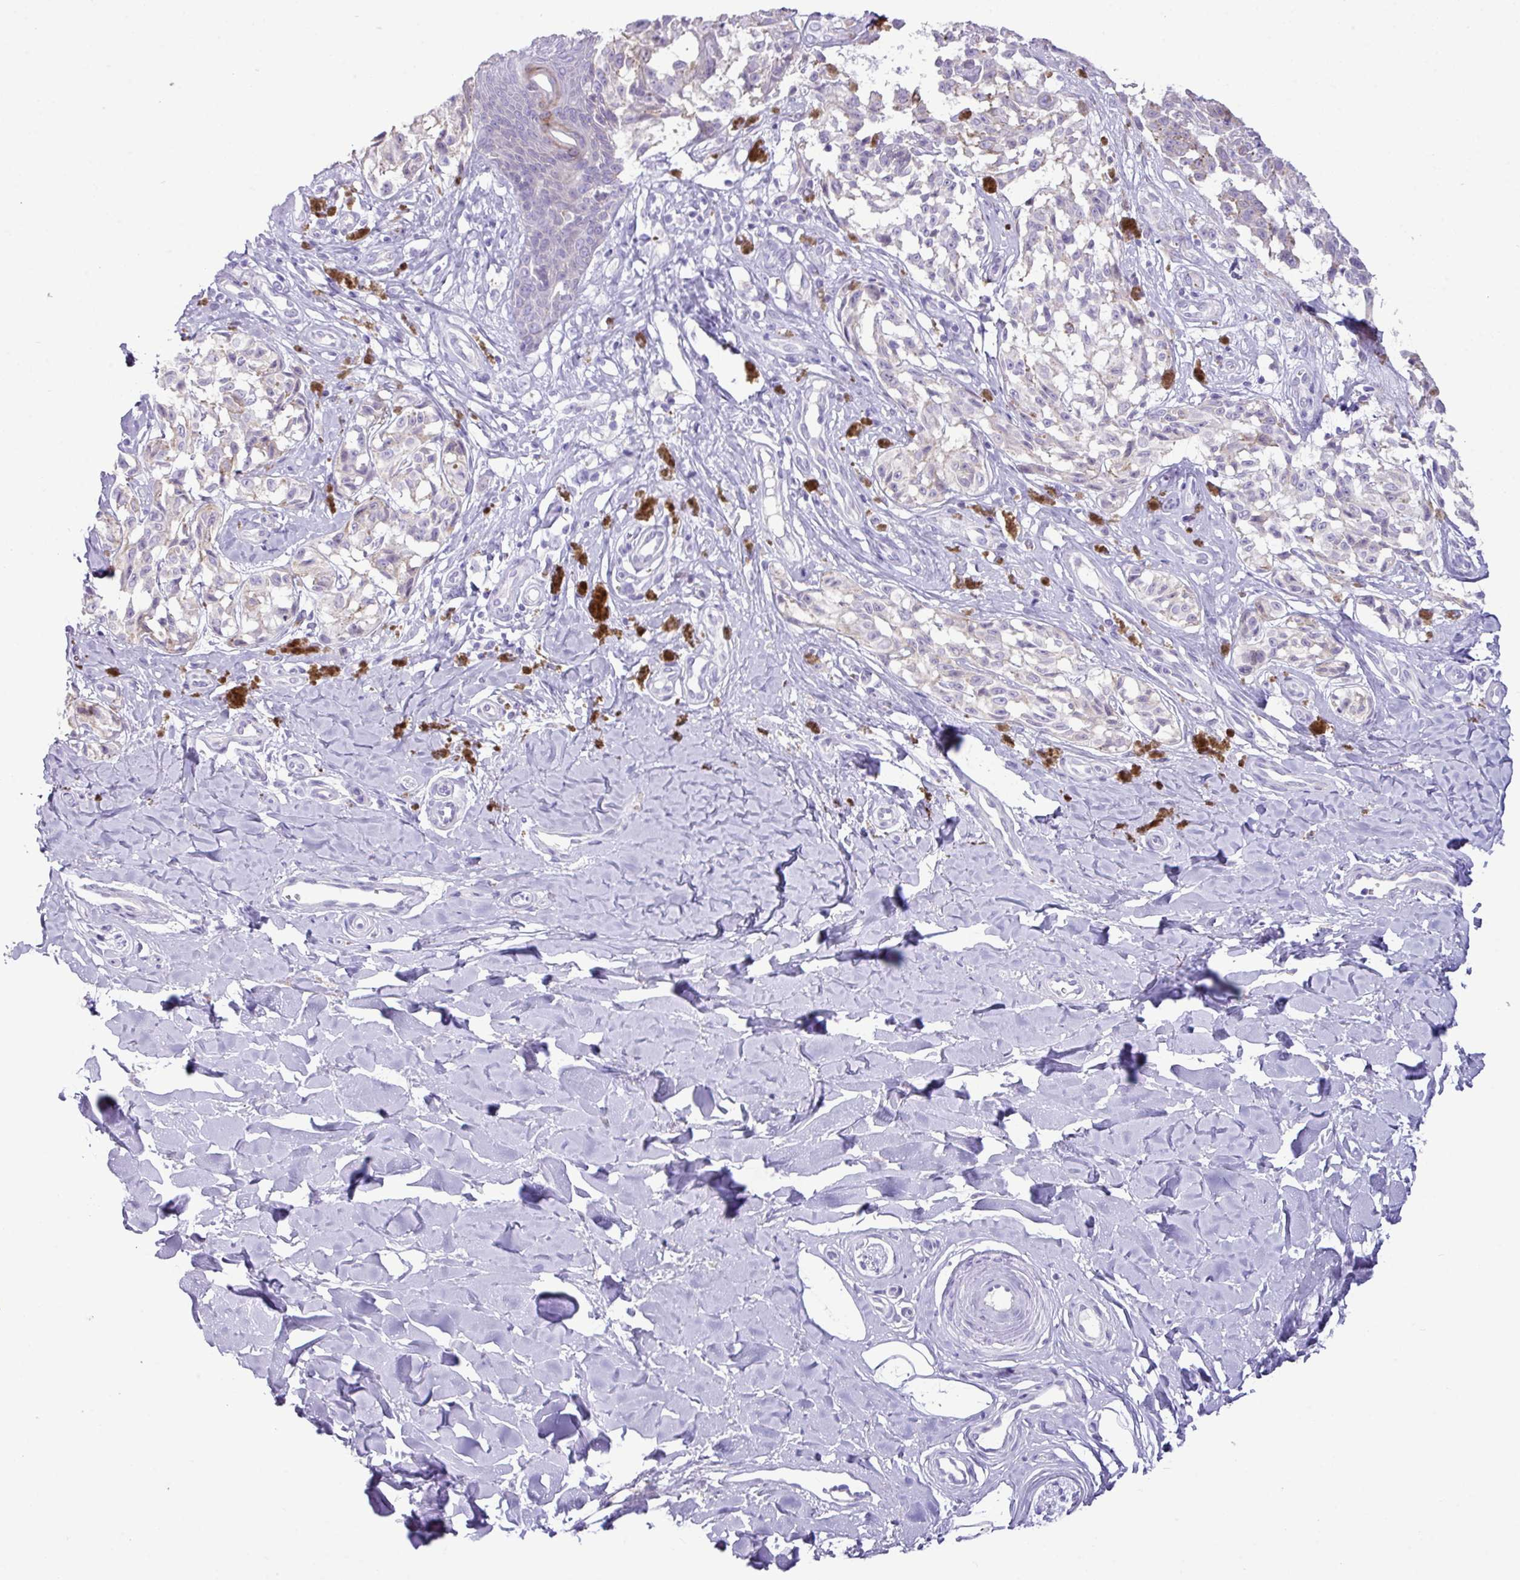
{"staining": {"intensity": "negative", "quantity": "none", "location": "none"}, "tissue": "melanoma", "cell_type": "Tumor cells", "image_type": "cancer", "snomed": [{"axis": "morphology", "description": "Malignant melanoma, NOS"}, {"axis": "topography", "description": "Skin"}], "caption": "Immunohistochemical staining of human melanoma demonstrates no significant expression in tumor cells.", "gene": "RGS21", "patient": {"sex": "female", "age": 65}}